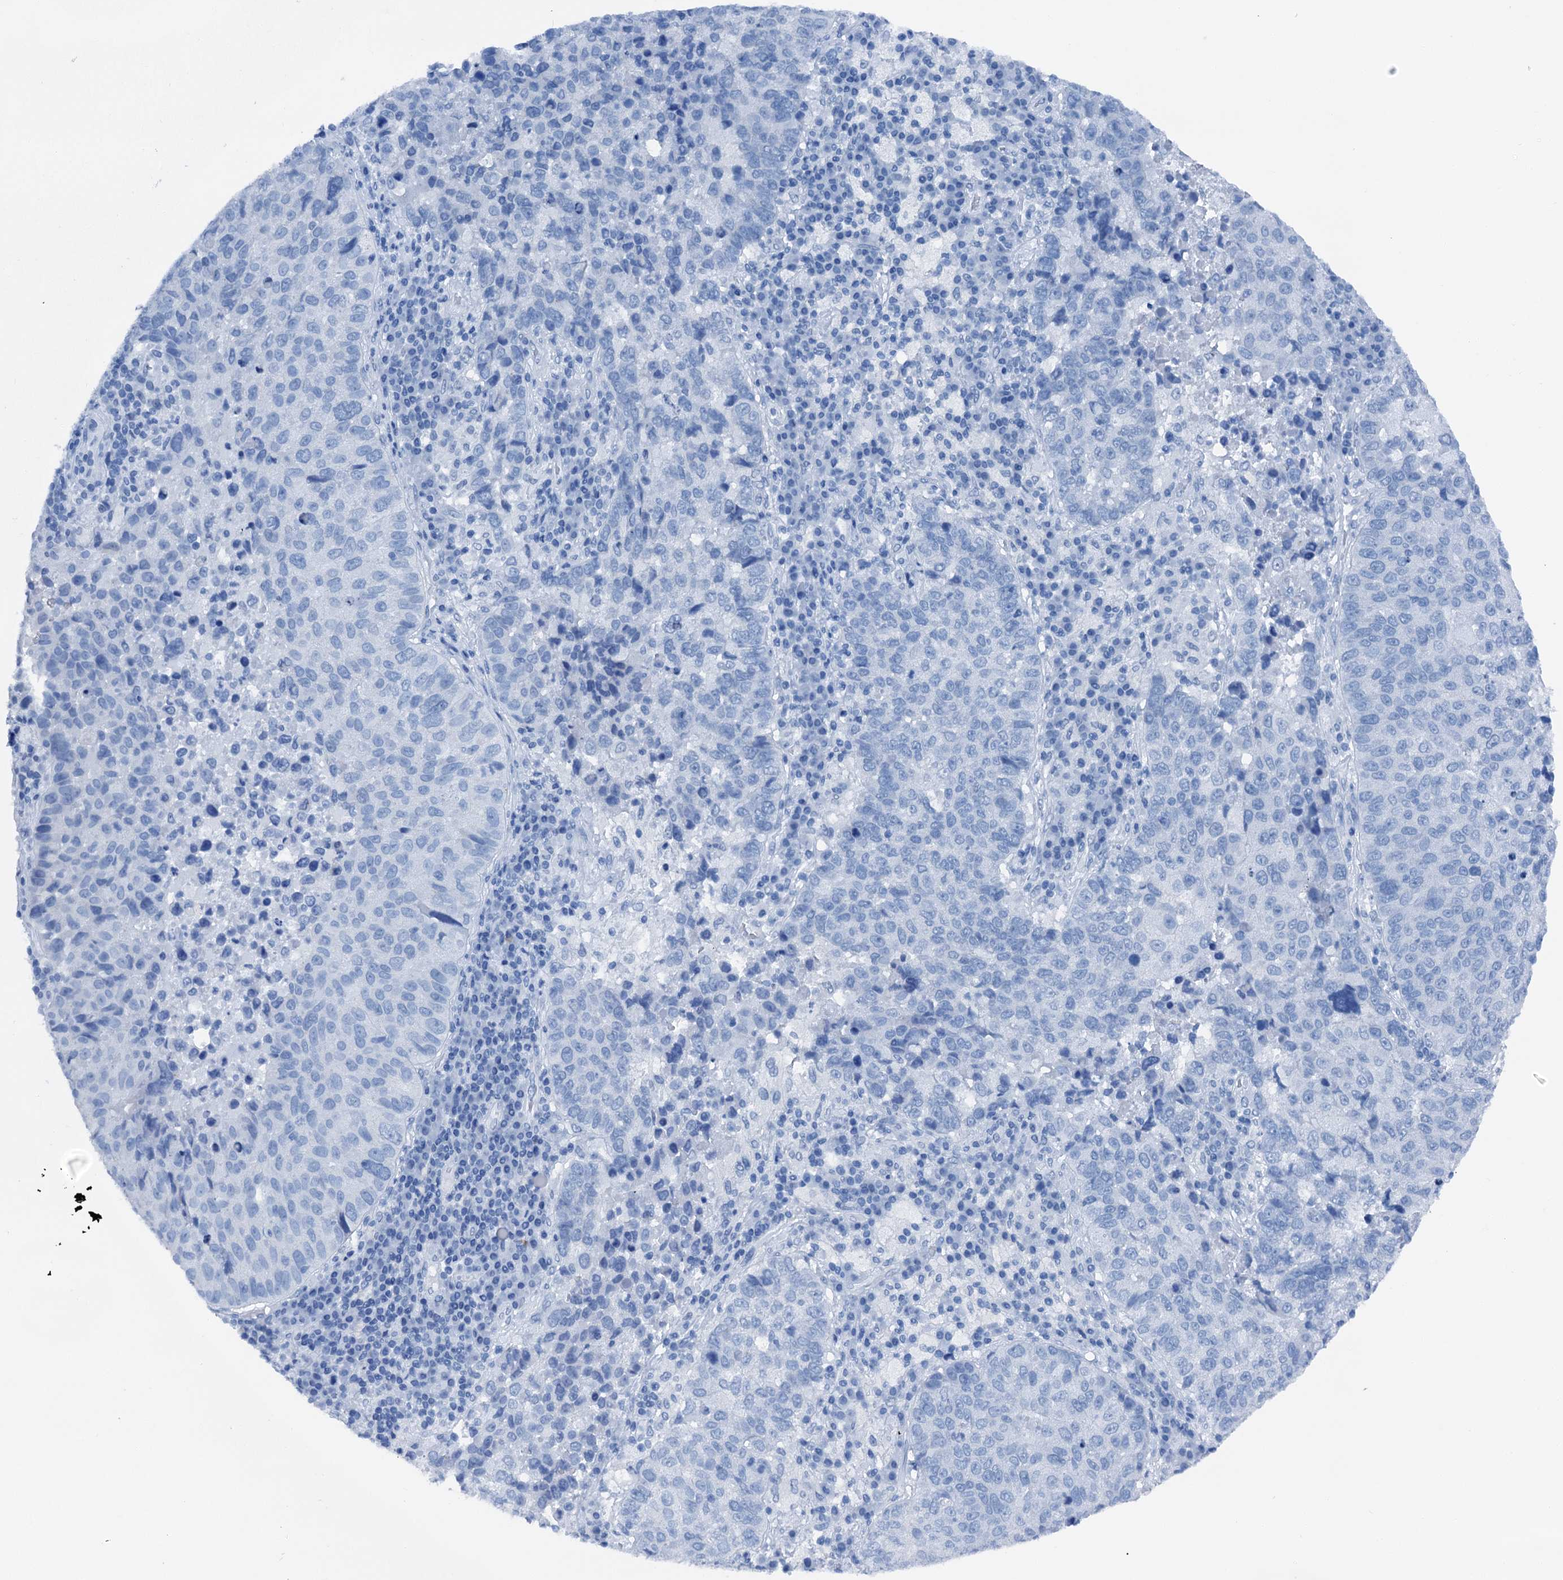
{"staining": {"intensity": "negative", "quantity": "none", "location": "none"}, "tissue": "lung cancer", "cell_type": "Tumor cells", "image_type": "cancer", "snomed": [{"axis": "morphology", "description": "Squamous cell carcinoma, NOS"}, {"axis": "topography", "description": "Lung"}], "caption": "Lung cancer stained for a protein using immunohistochemistry (IHC) shows no staining tumor cells.", "gene": "CBLN3", "patient": {"sex": "male", "age": 73}}